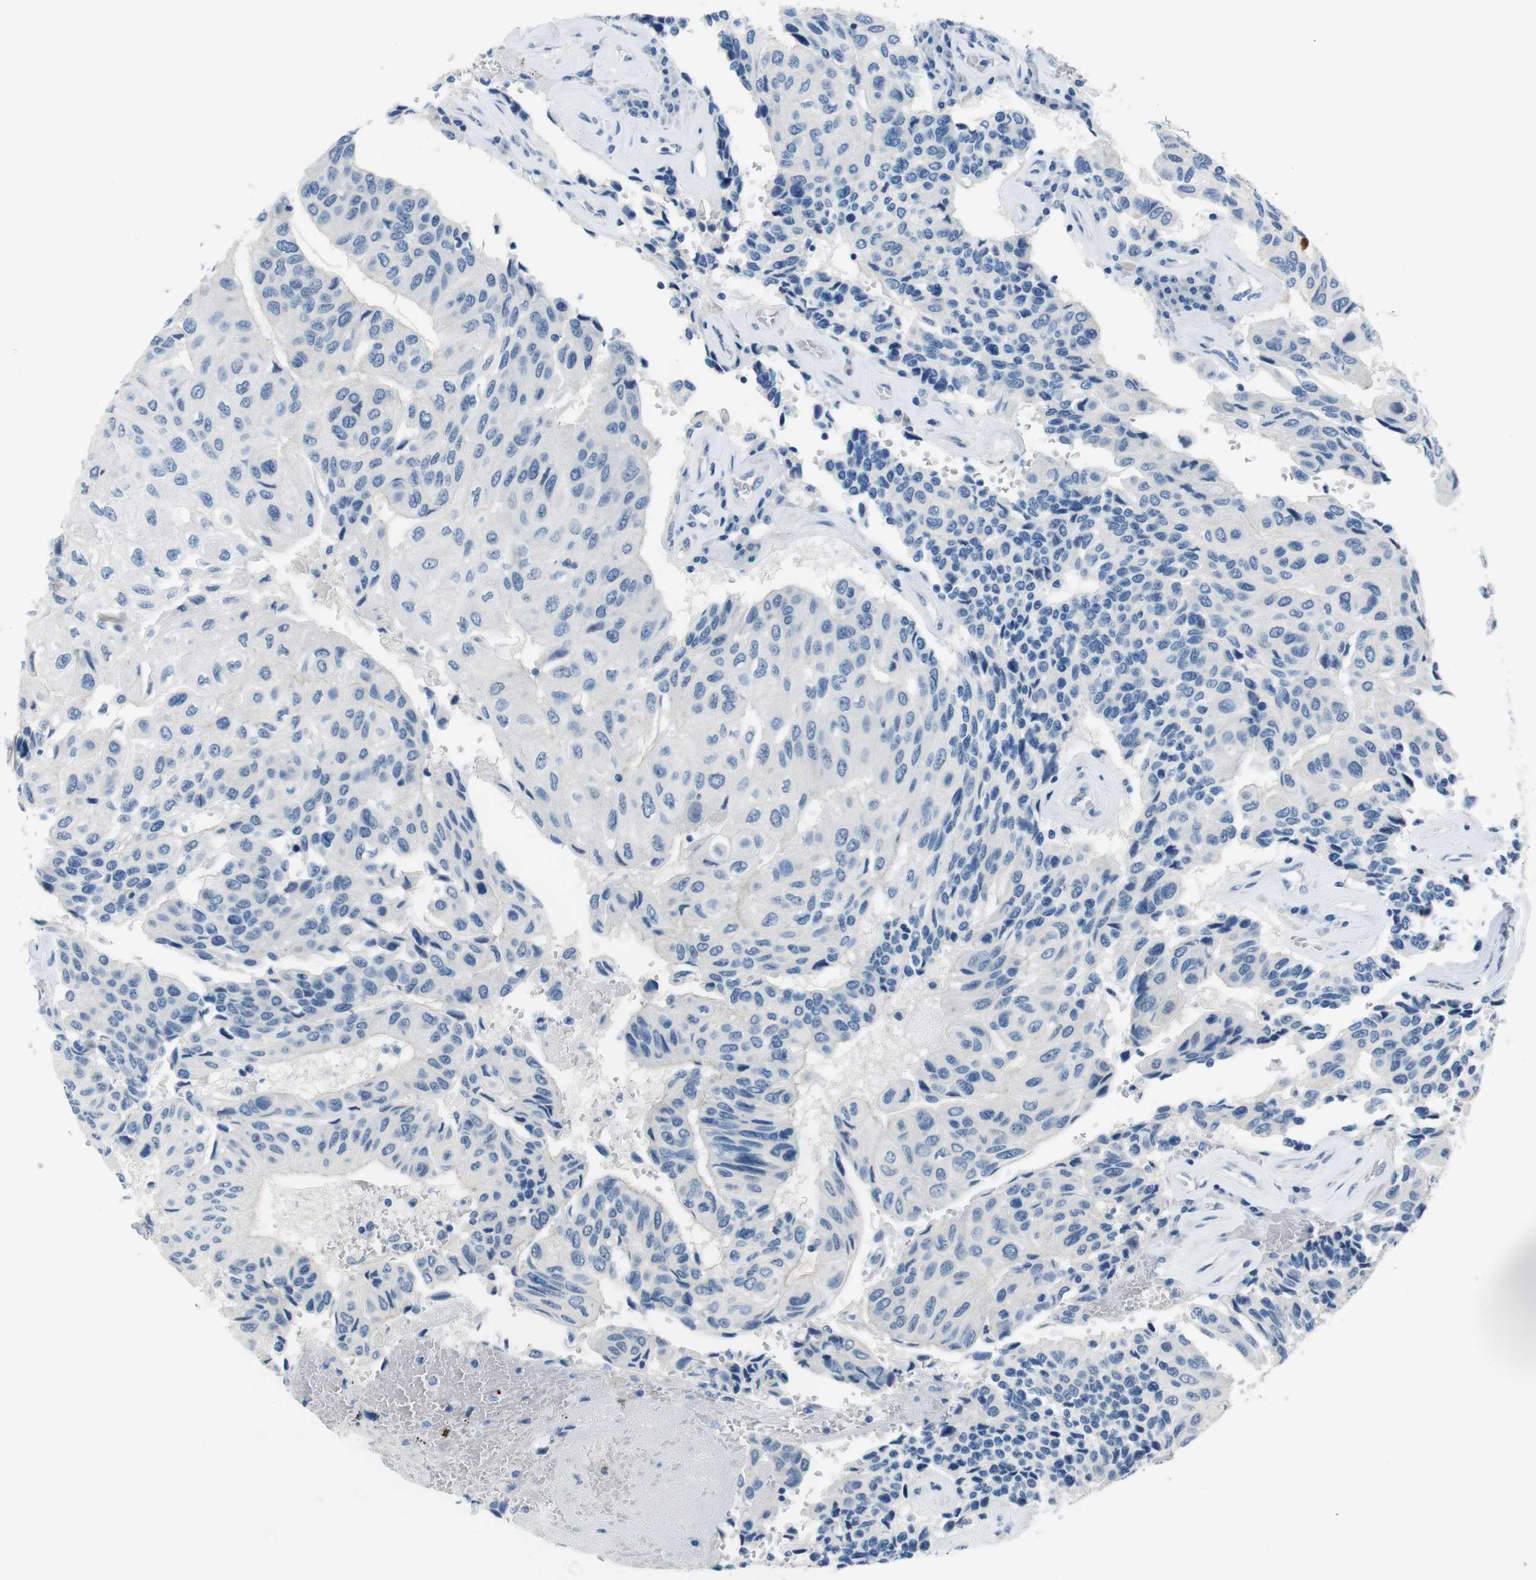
{"staining": {"intensity": "negative", "quantity": "none", "location": "none"}, "tissue": "urothelial cancer", "cell_type": "Tumor cells", "image_type": "cancer", "snomed": [{"axis": "morphology", "description": "Urothelial carcinoma, High grade"}, {"axis": "topography", "description": "Urinary bladder"}], "caption": "This is an immunohistochemistry (IHC) image of urothelial cancer. There is no staining in tumor cells.", "gene": "HRH2", "patient": {"sex": "female", "age": 85}}